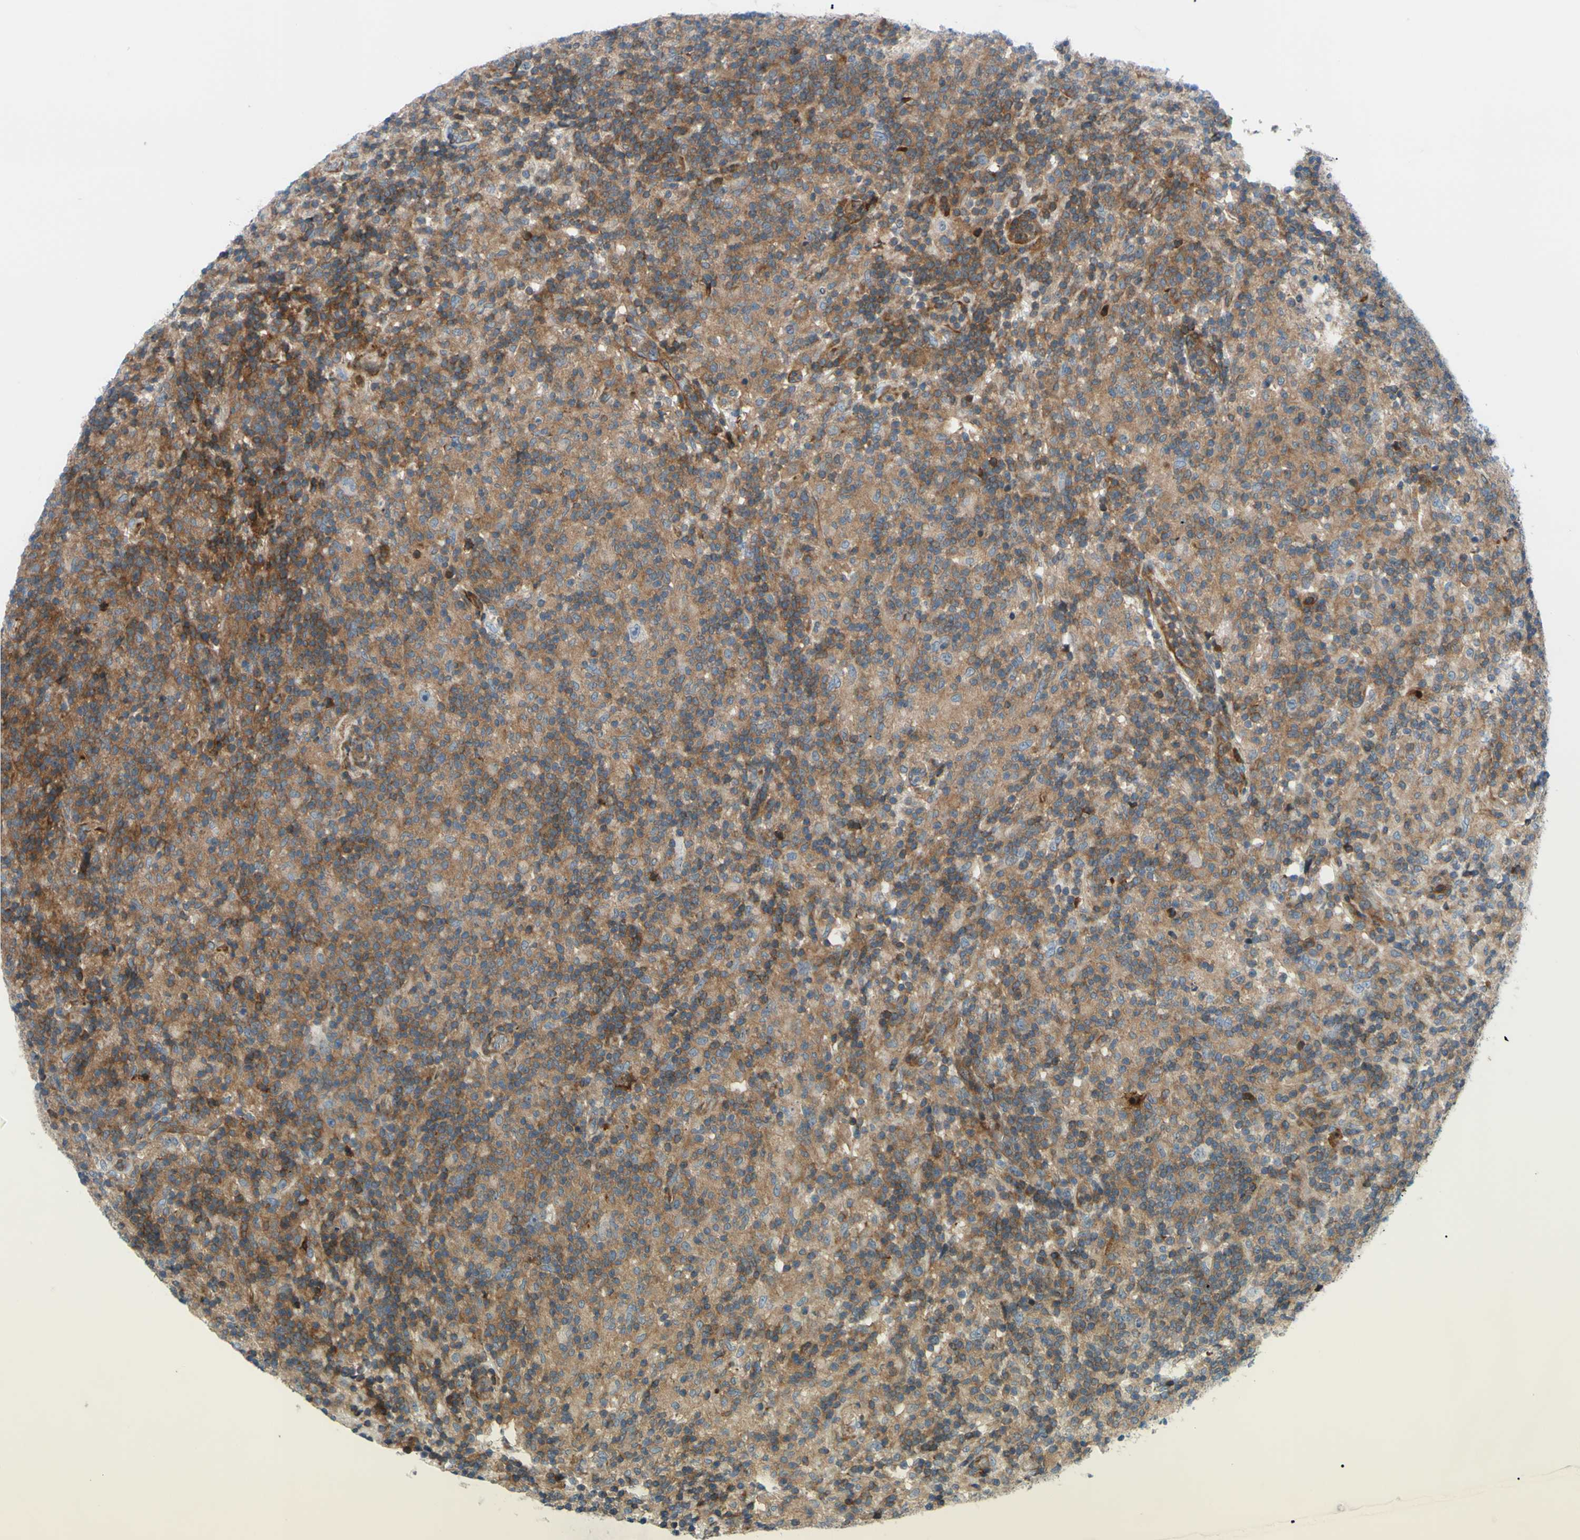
{"staining": {"intensity": "negative", "quantity": "none", "location": "none"}, "tissue": "lymphoma", "cell_type": "Tumor cells", "image_type": "cancer", "snomed": [{"axis": "morphology", "description": "Hodgkin's disease, NOS"}, {"axis": "topography", "description": "Lymph node"}], "caption": "Tumor cells show no significant protein positivity in Hodgkin's disease. (DAB (3,3'-diaminobenzidine) IHC with hematoxylin counter stain).", "gene": "PAK2", "patient": {"sex": "male", "age": 70}}